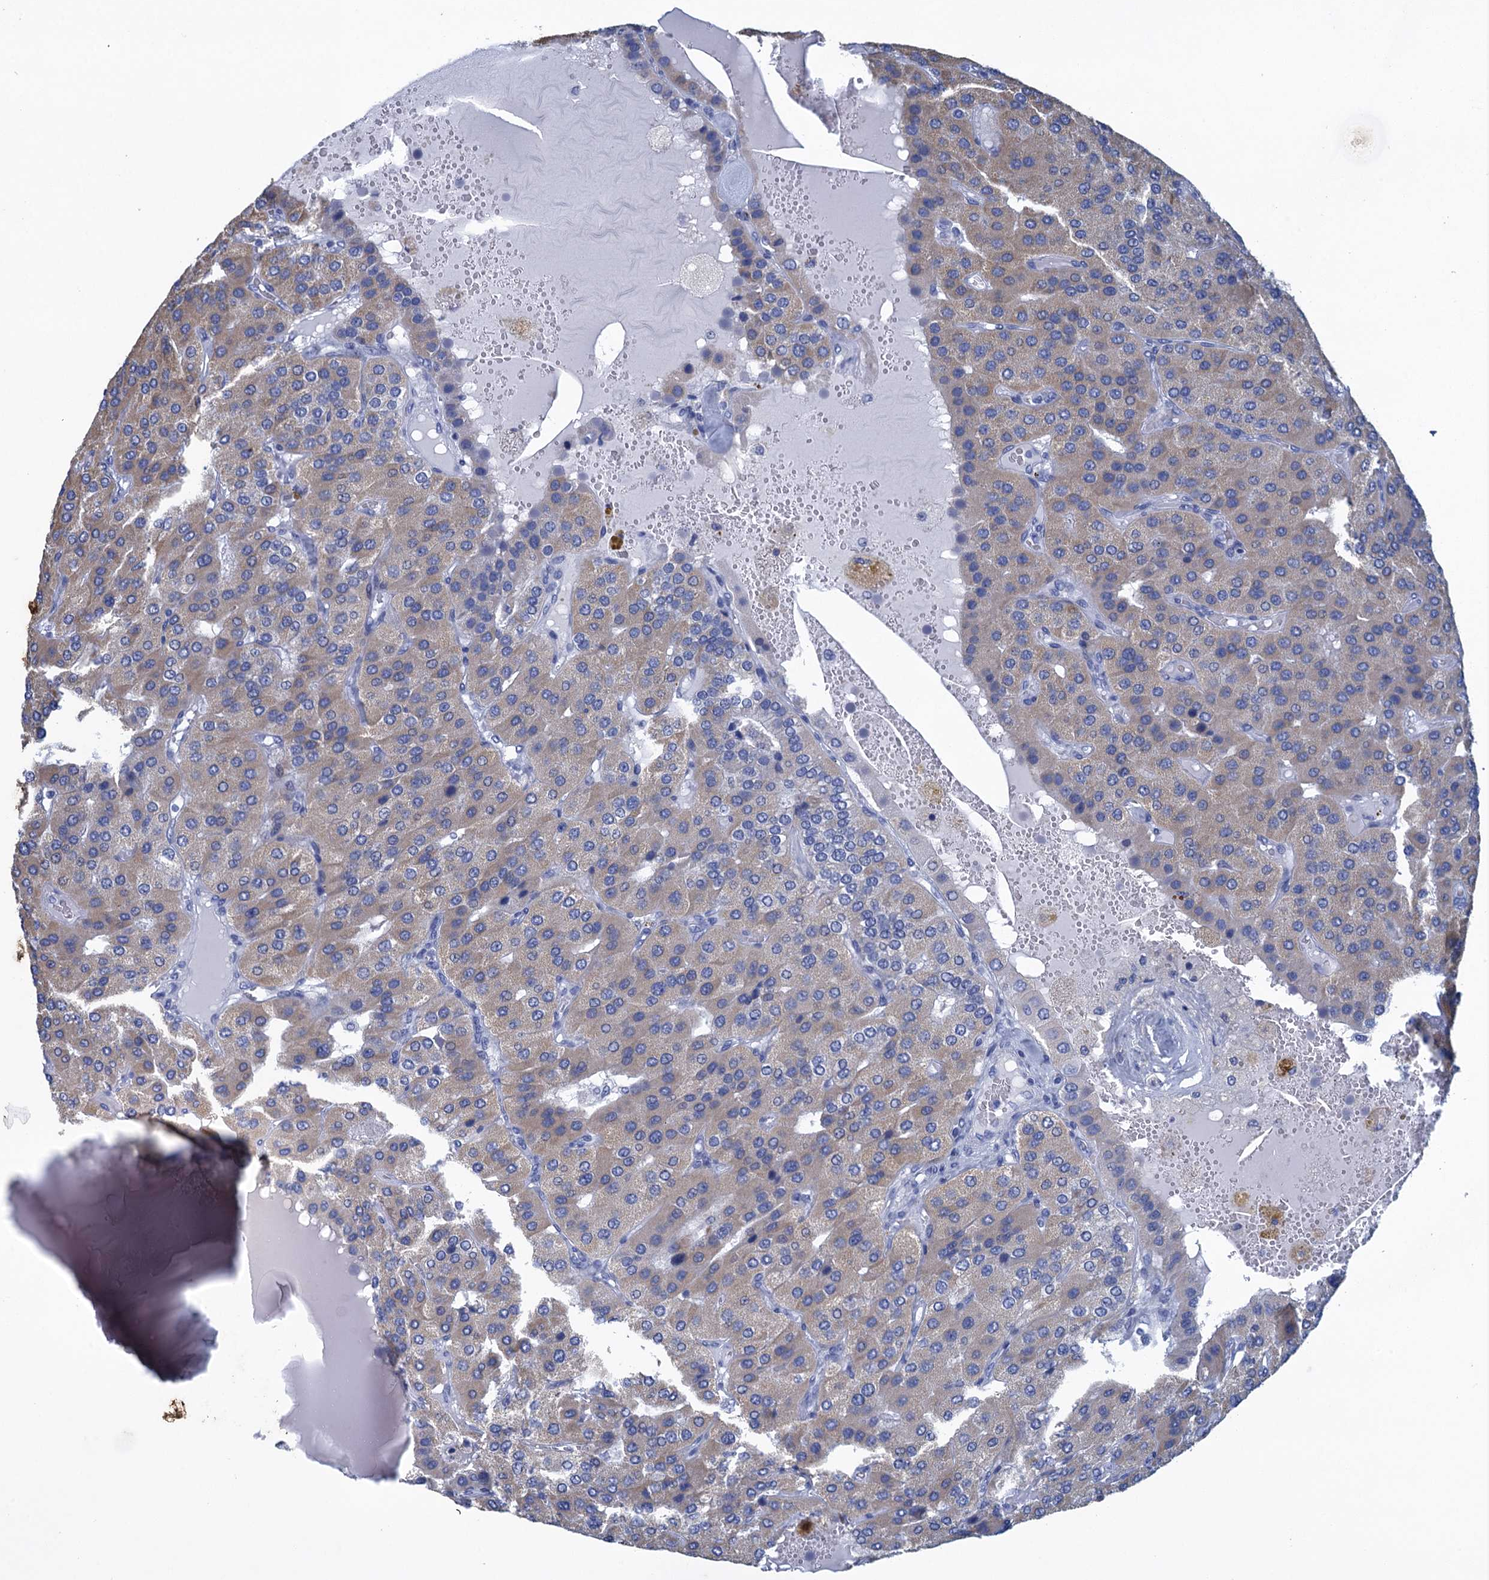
{"staining": {"intensity": "weak", "quantity": "25%-75%", "location": "cytoplasmic/membranous"}, "tissue": "parathyroid gland", "cell_type": "Glandular cells", "image_type": "normal", "snomed": [{"axis": "morphology", "description": "Normal tissue, NOS"}, {"axis": "morphology", "description": "Adenoma, NOS"}, {"axis": "topography", "description": "Parathyroid gland"}], "caption": "A brown stain shows weak cytoplasmic/membranous positivity of a protein in glandular cells of unremarkable parathyroid gland.", "gene": "SCEL", "patient": {"sex": "female", "age": 86}}